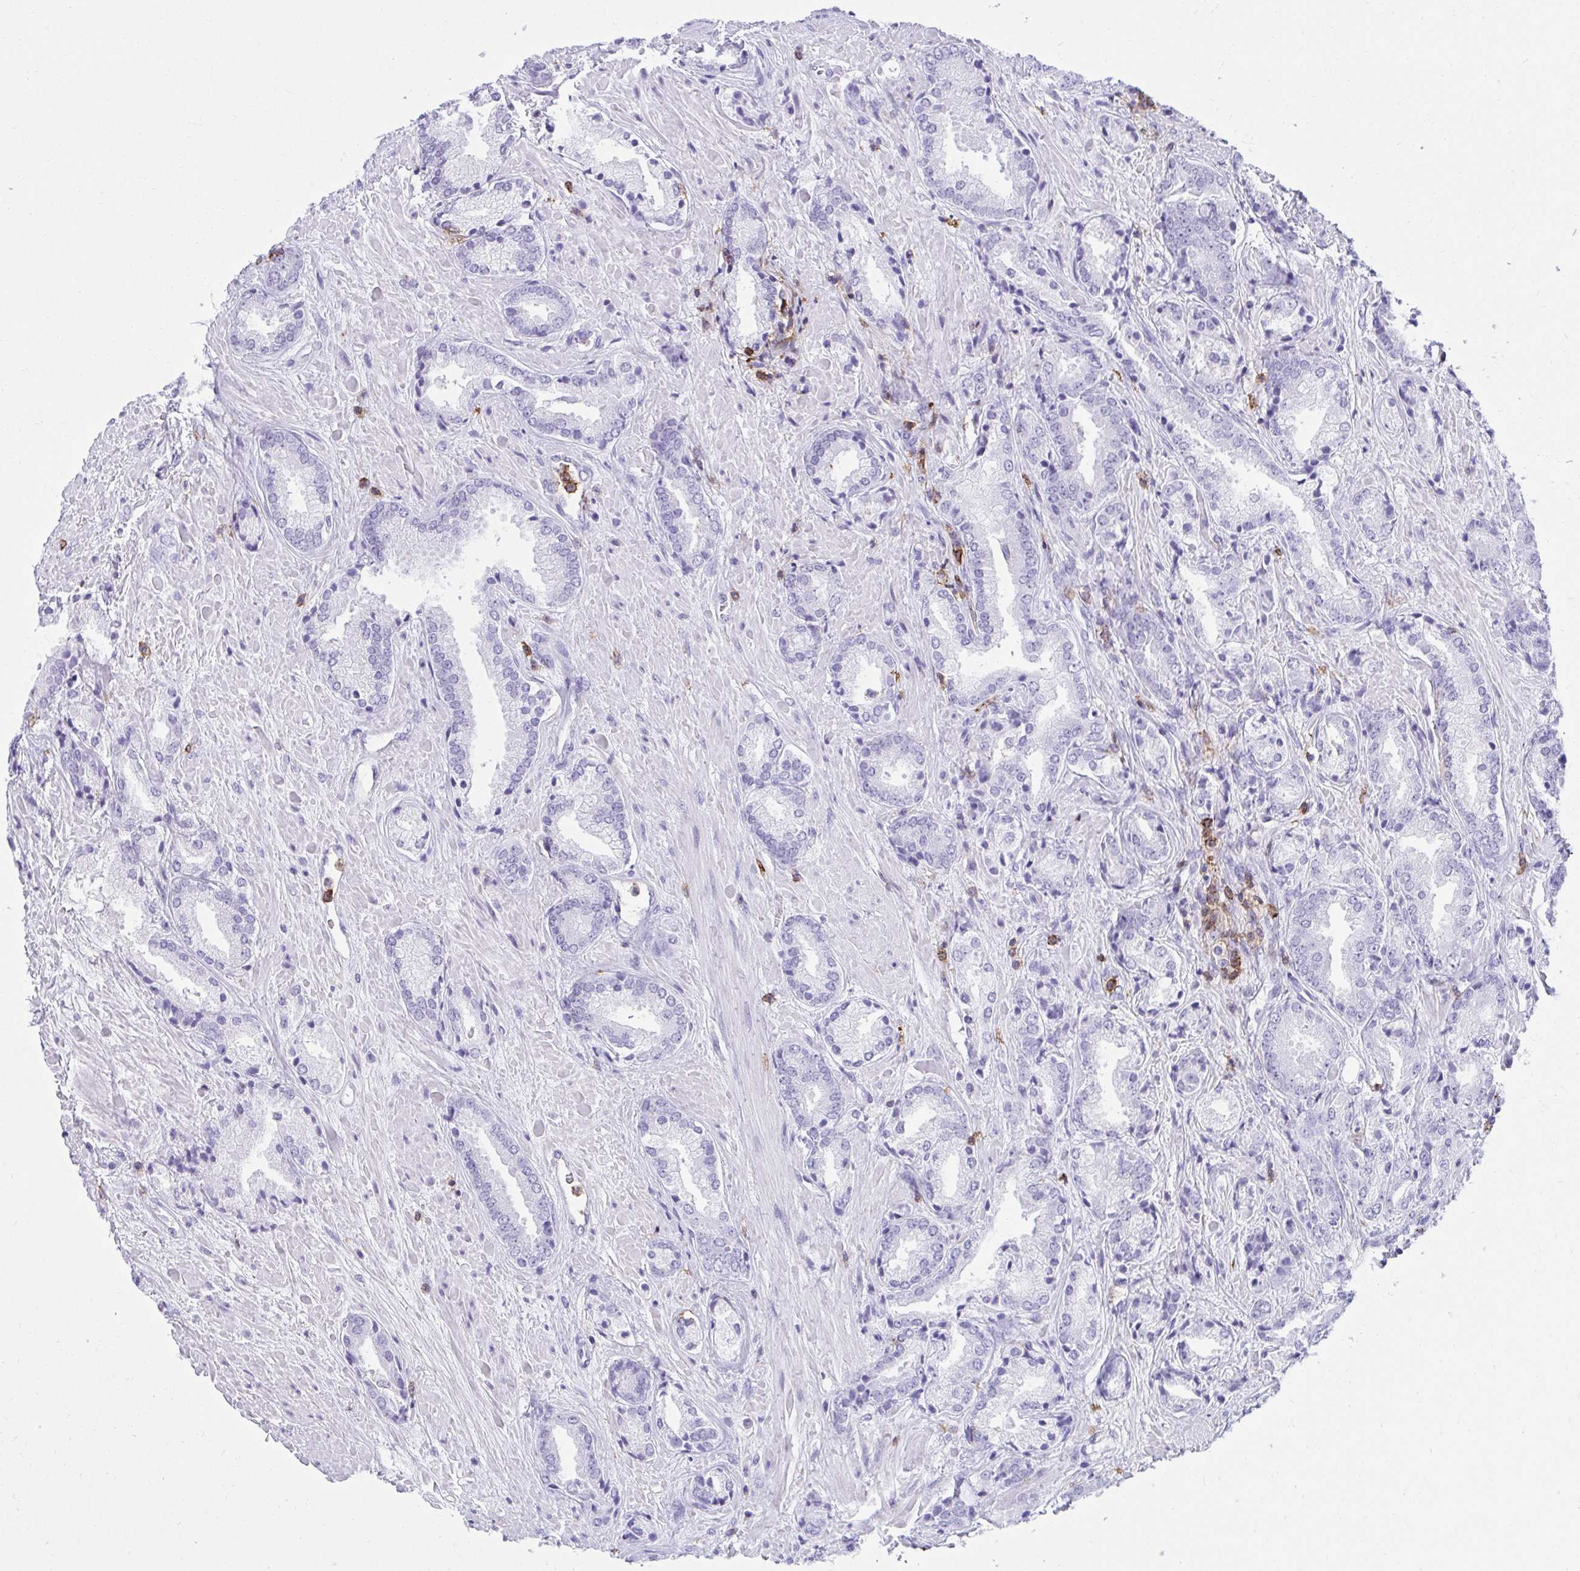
{"staining": {"intensity": "negative", "quantity": "none", "location": "none"}, "tissue": "prostate cancer", "cell_type": "Tumor cells", "image_type": "cancer", "snomed": [{"axis": "morphology", "description": "Adenocarcinoma, High grade"}, {"axis": "topography", "description": "Prostate"}], "caption": "High magnification brightfield microscopy of prostate cancer stained with DAB (brown) and counterstained with hematoxylin (blue): tumor cells show no significant positivity.", "gene": "SPN", "patient": {"sex": "male", "age": 56}}